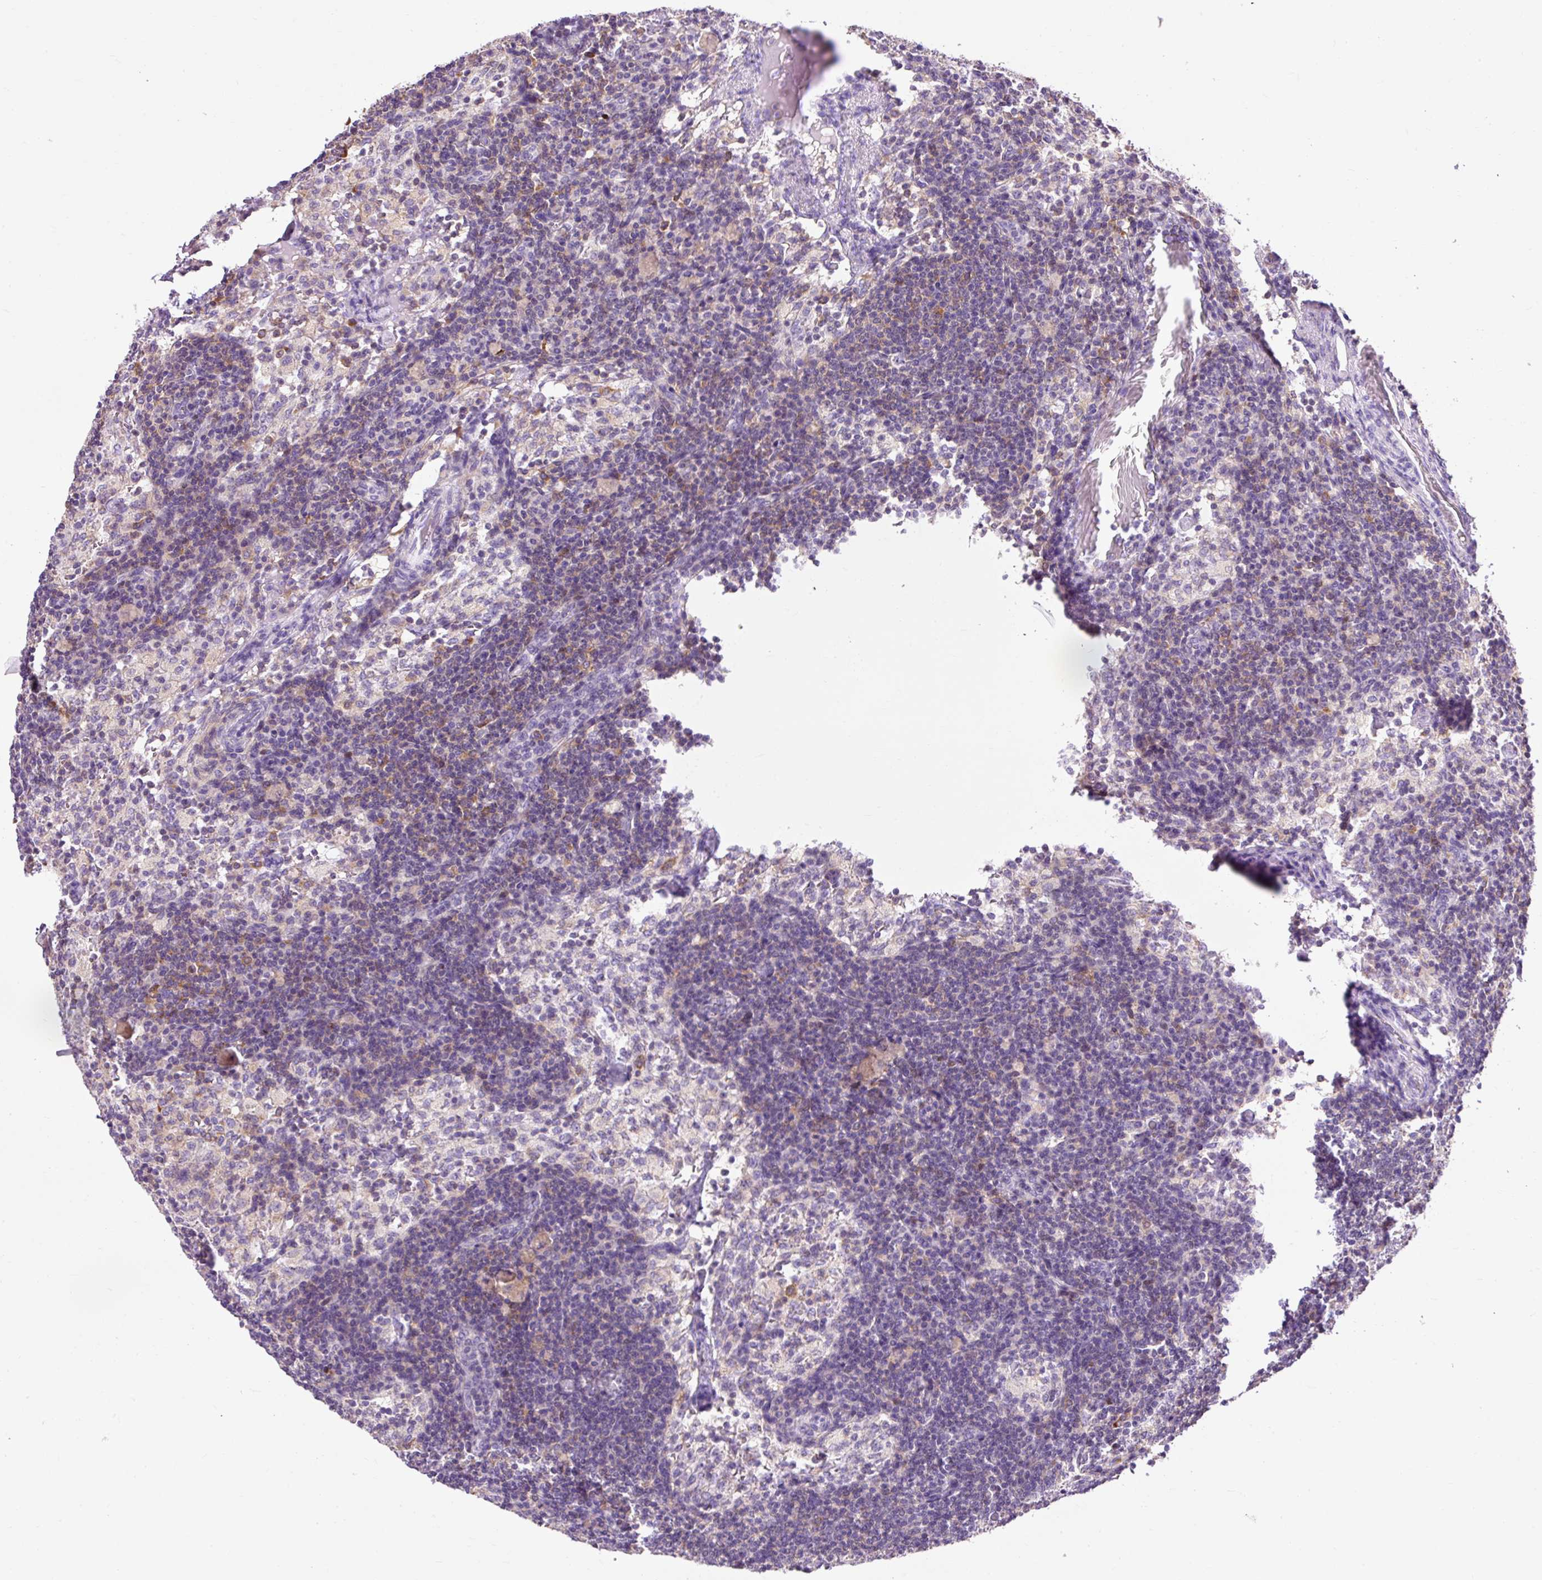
{"staining": {"intensity": "moderate", "quantity": "<25%", "location": "cytoplasmic/membranous"}, "tissue": "lymph node", "cell_type": "Germinal center cells", "image_type": "normal", "snomed": [{"axis": "morphology", "description": "Normal tissue, NOS"}, {"axis": "topography", "description": "Lymph node"}], "caption": "This is a histology image of immunohistochemistry (IHC) staining of benign lymph node, which shows moderate staining in the cytoplasmic/membranous of germinal center cells.", "gene": "CD83", "patient": {"sex": "male", "age": 49}}